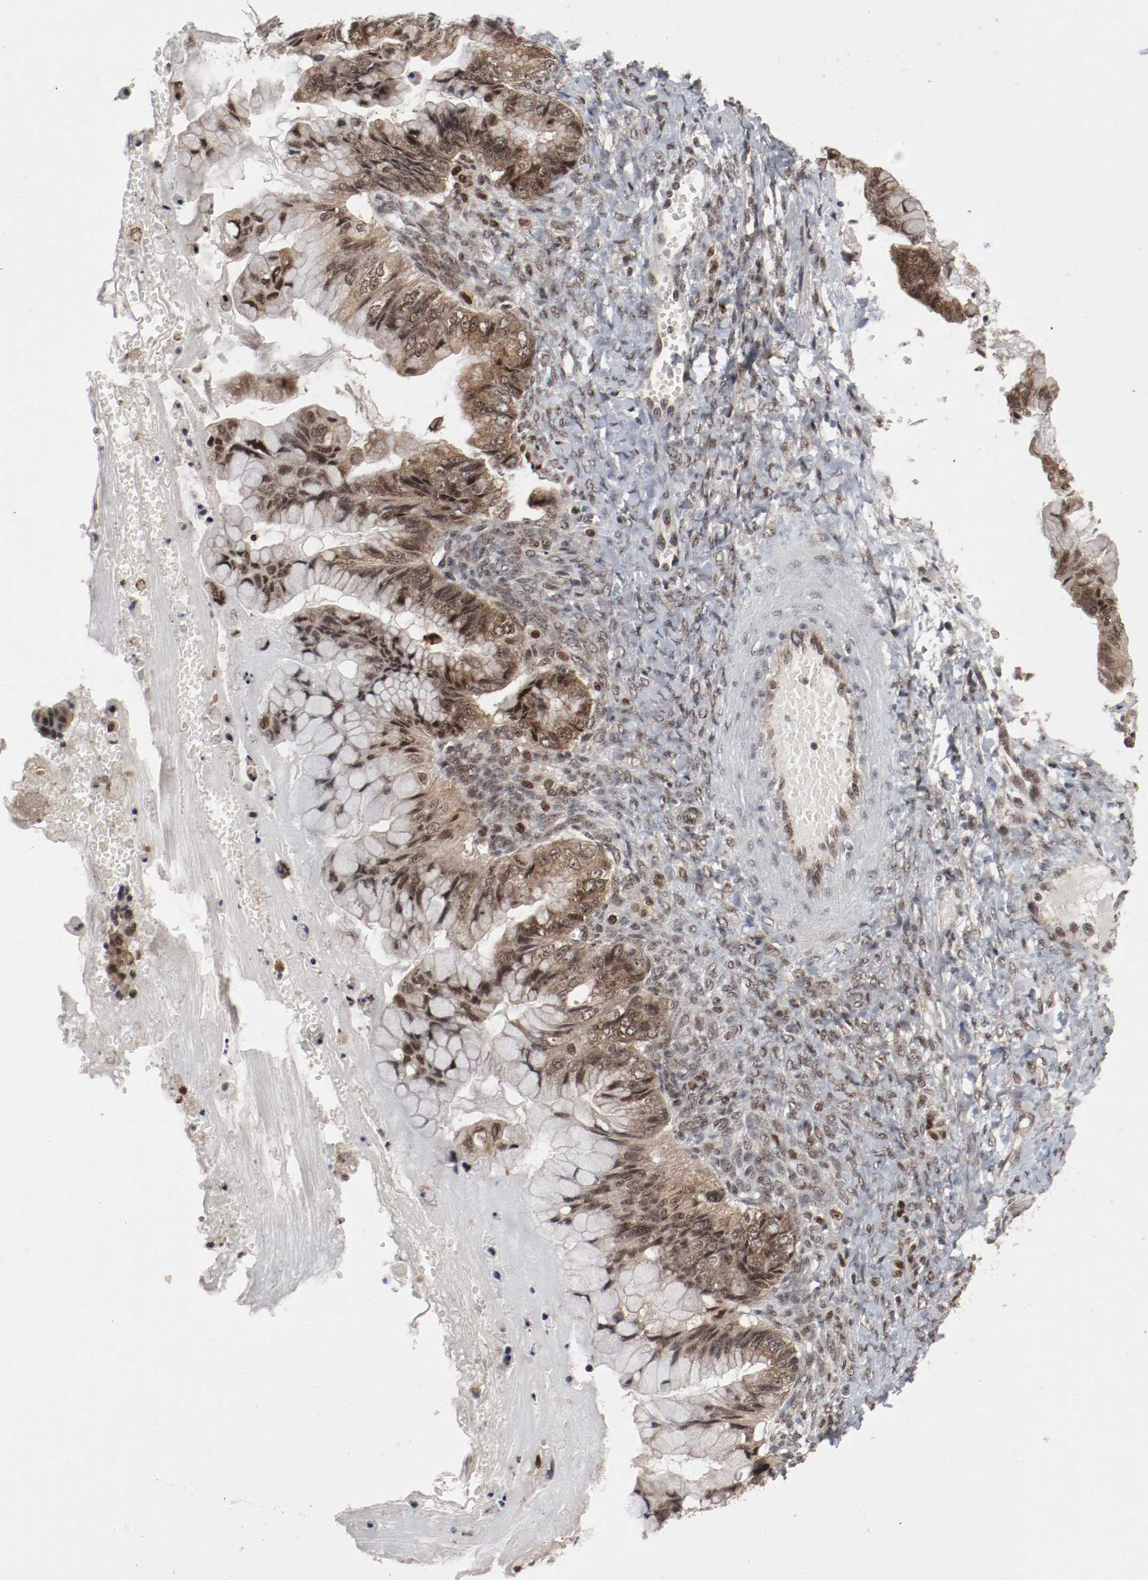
{"staining": {"intensity": "moderate", "quantity": ">75%", "location": "cytoplasmic/membranous,nuclear"}, "tissue": "ovarian cancer", "cell_type": "Tumor cells", "image_type": "cancer", "snomed": [{"axis": "morphology", "description": "Cystadenocarcinoma, mucinous, NOS"}, {"axis": "topography", "description": "Ovary"}], "caption": "A histopathology image showing moderate cytoplasmic/membranous and nuclear staining in about >75% of tumor cells in ovarian cancer, as visualized by brown immunohistochemical staining.", "gene": "CSNK2B", "patient": {"sex": "female", "age": 36}}